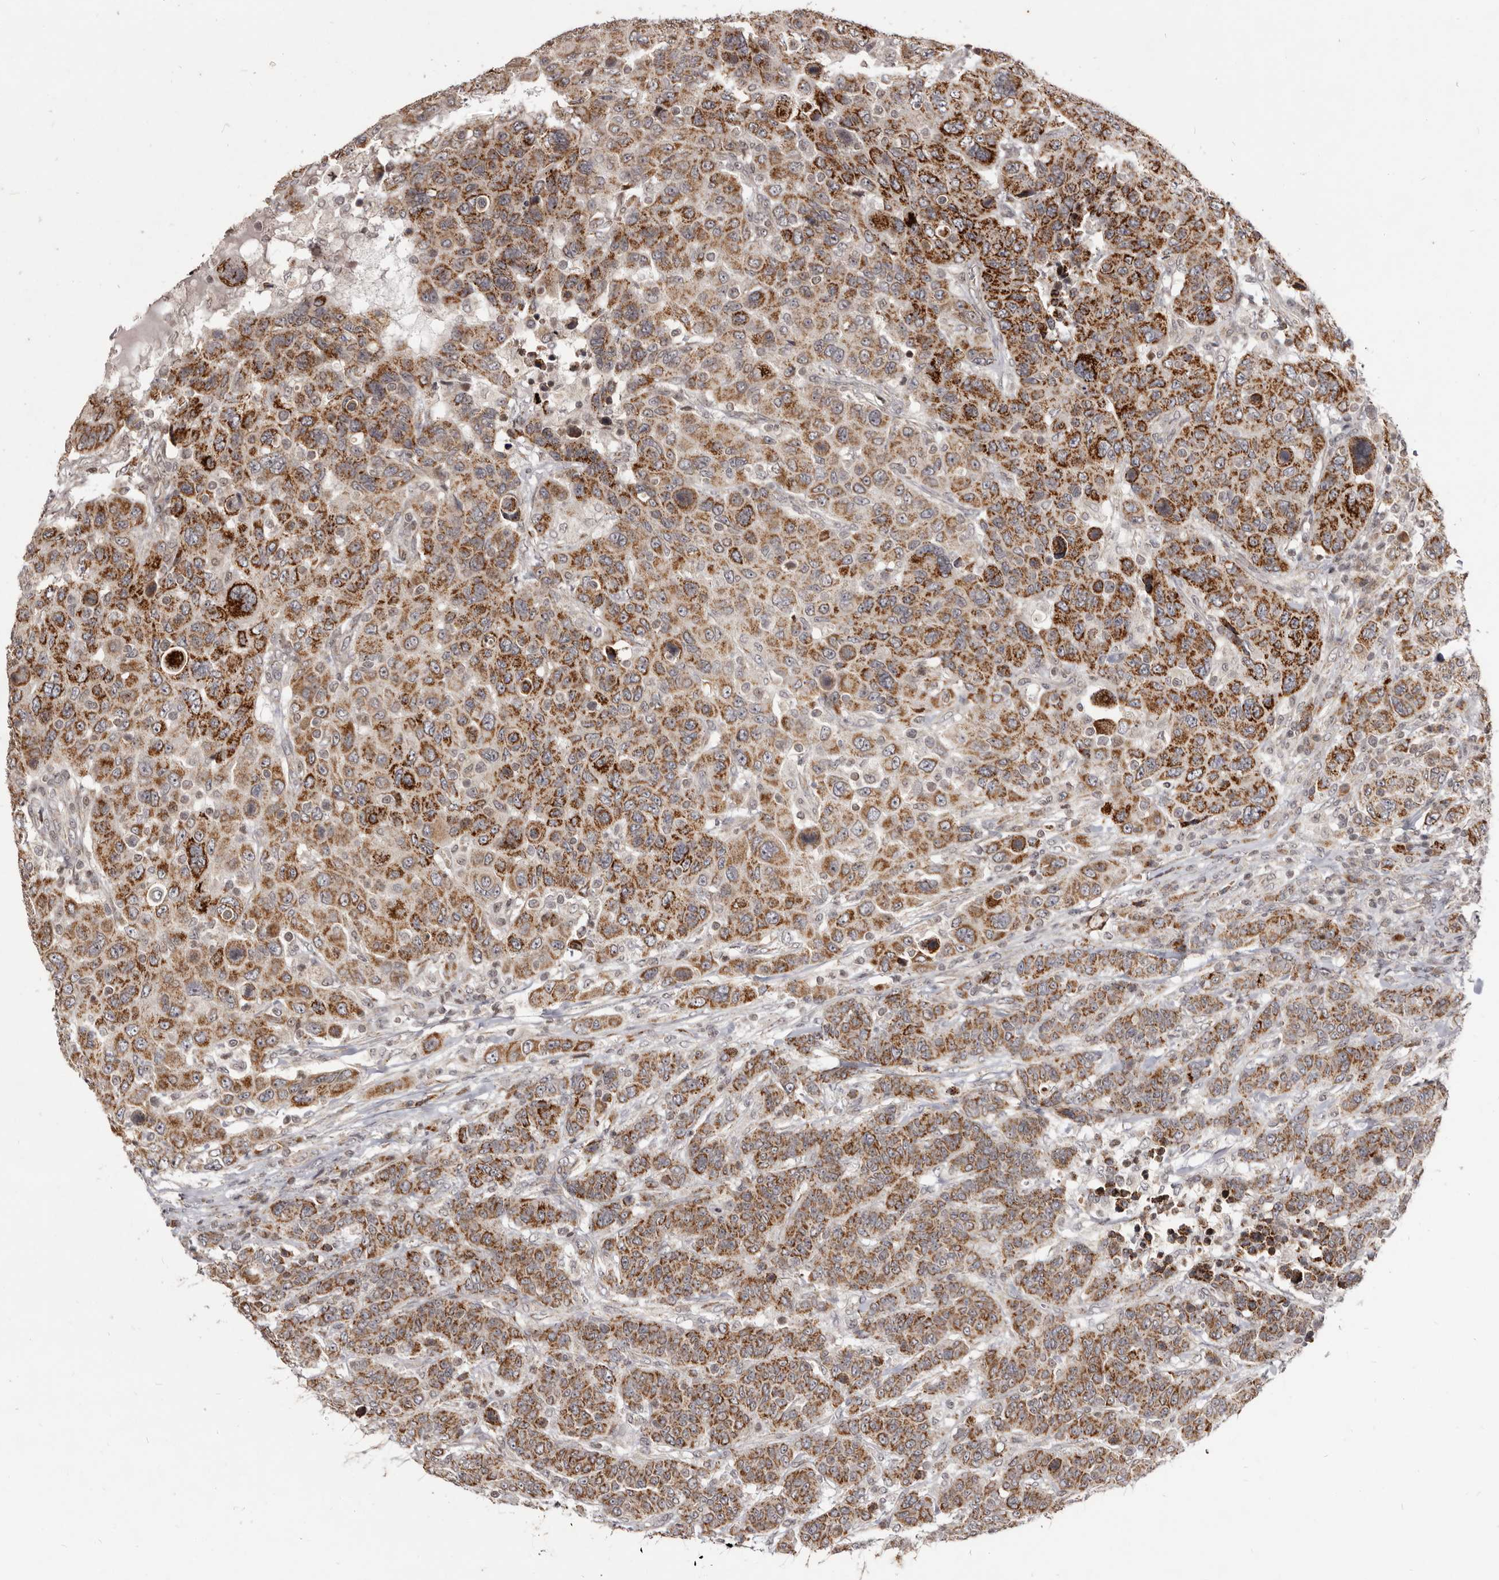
{"staining": {"intensity": "strong", "quantity": ">75%", "location": "cytoplasmic/membranous"}, "tissue": "breast cancer", "cell_type": "Tumor cells", "image_type": "cancer", "snomed": [{"axis": "morphology", "description": "Duct carcinoma"}, {"axis": "topography", "description": "Breast"}], "caption": "The histopathology image demonstrates a brown stain indicating the presence of a protein in the cytoplasmic/membranous of tumor cells in breast invasive ductal carcinoma.", "gene": "THUMPD1", "patient": {"sex": "female", "age": 37}}